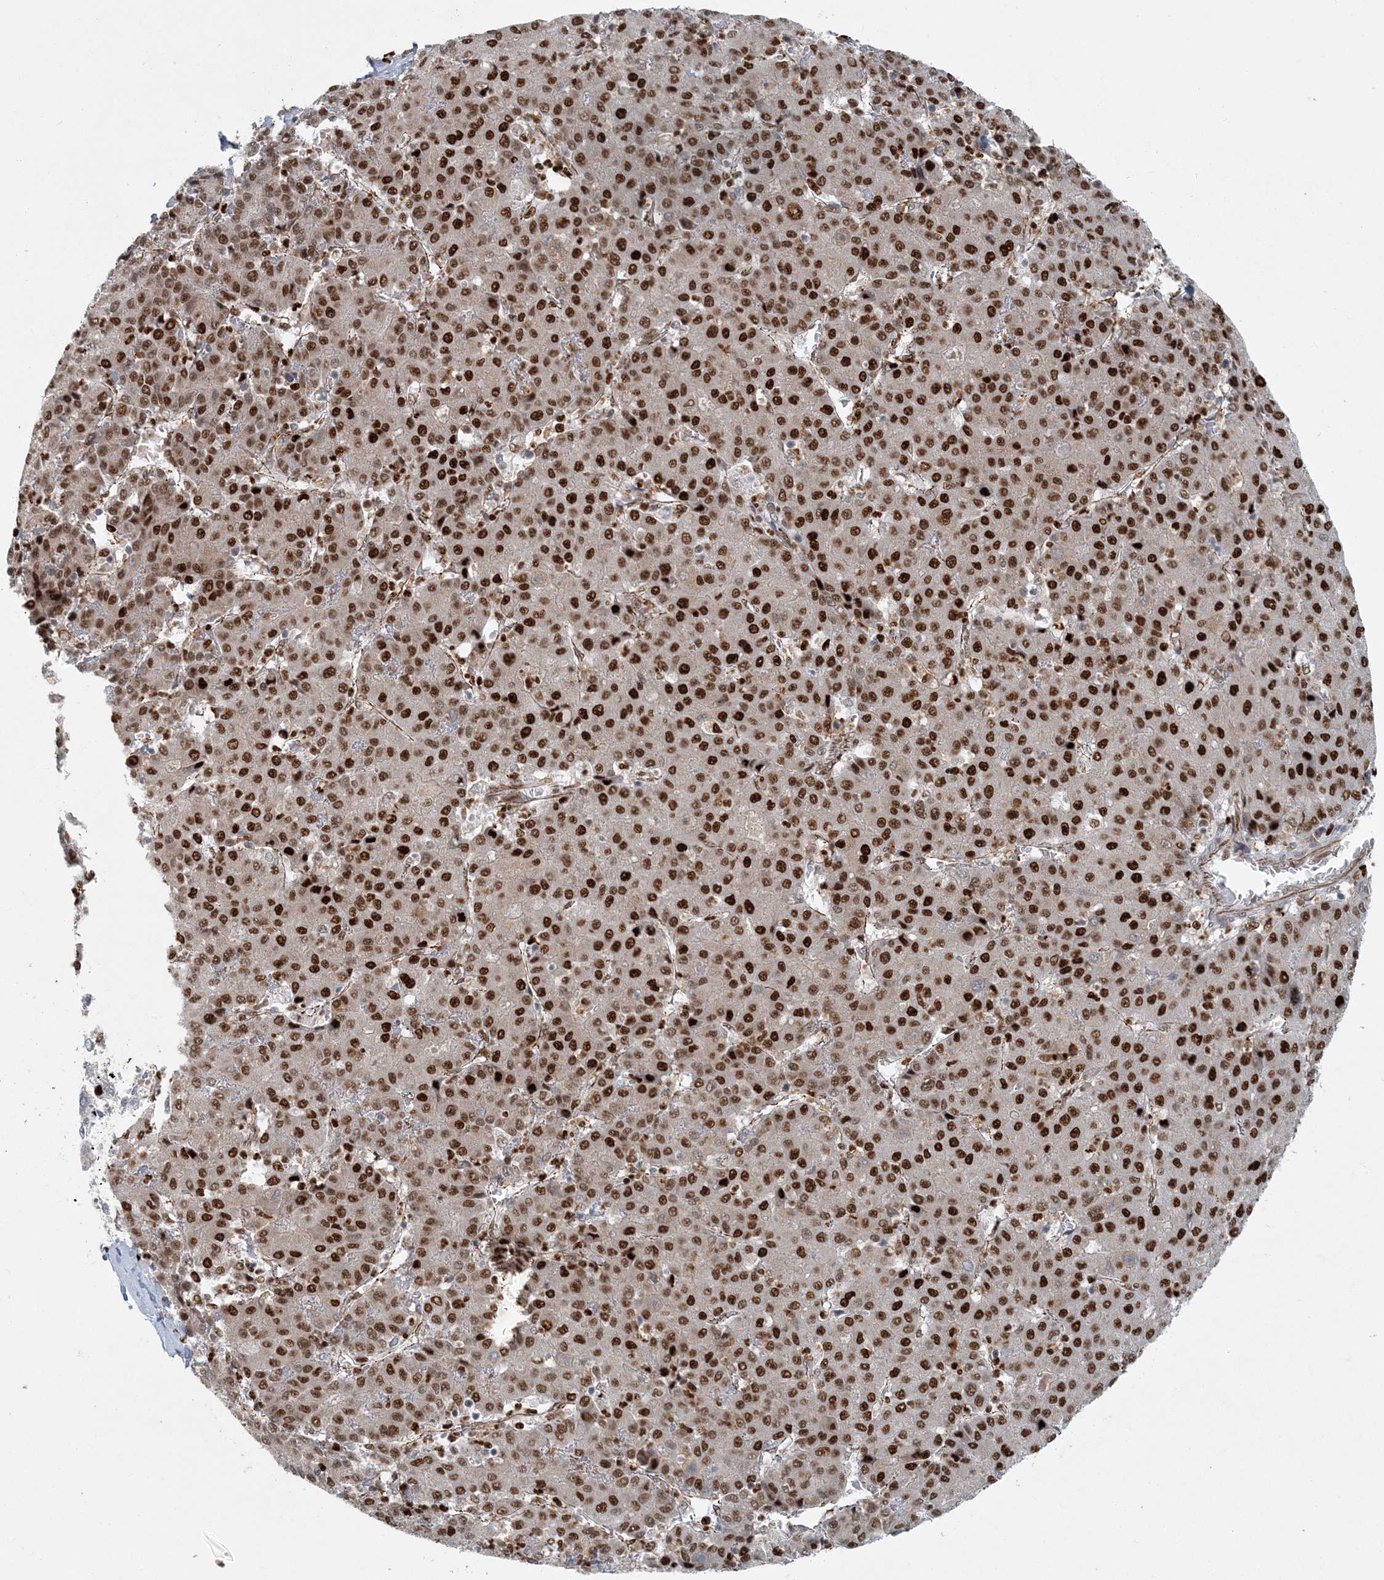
{"staining": {"intensity": "strong", "quantity": ">75%", "location": "nuclear"}, "tissue": "liver cancer", "cell_type": "Tumor cells", "image_type": "cancer", "snomed": [{"axis": "morphology", "description": "Carcinoma, Hepatocellular, NOS"}, {"axis": "topography", "description": "Liver"}], "caption": "Human liver cancer stained with a brown dye reveals strong nuclear positive positivity in about >75% of tumor cells.", "gene": "AK9", "patient": {"sex": "male", "age": 65}}